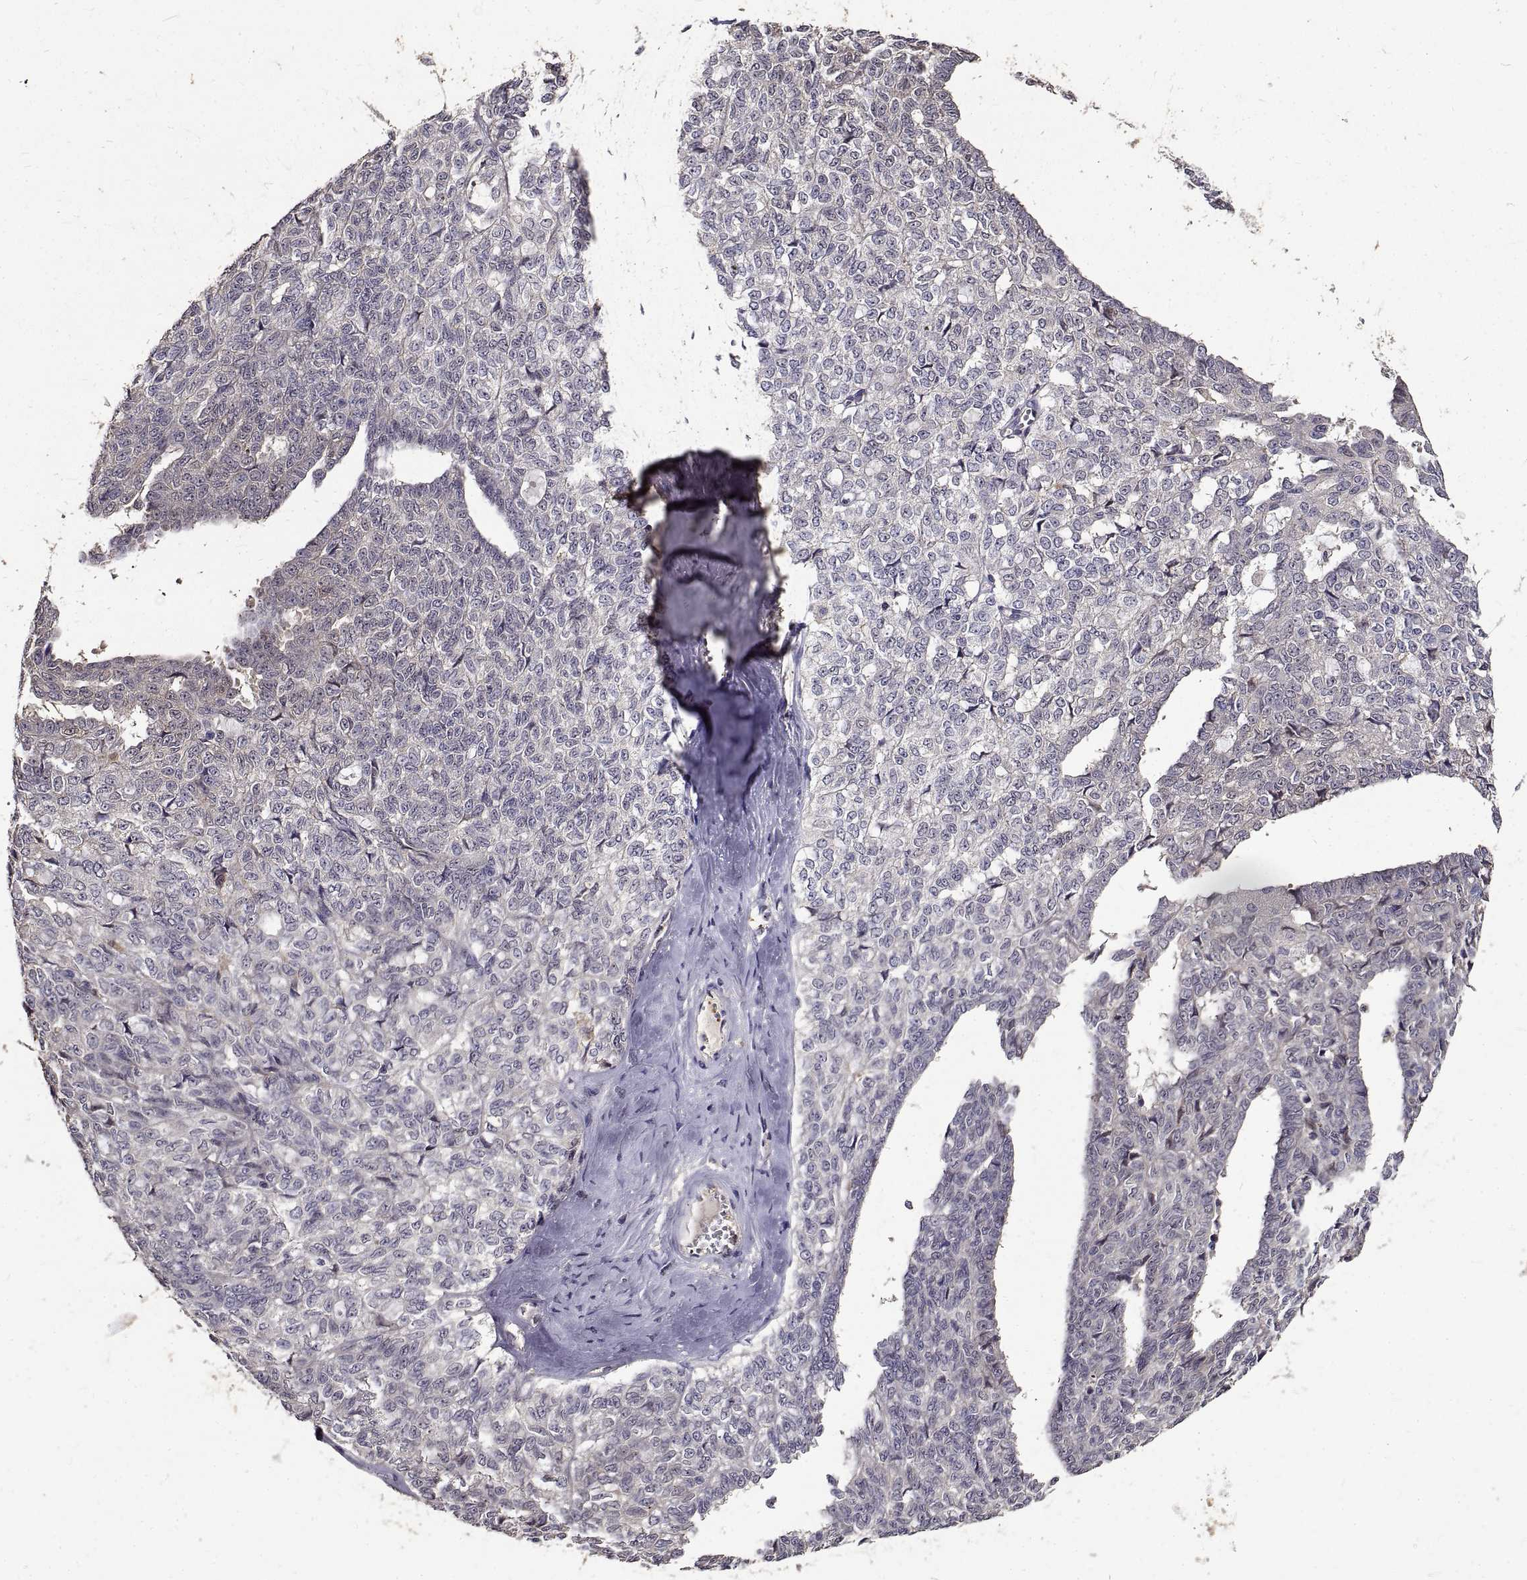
{"staining": {"intensity": "negative", "quantity": "none", "location": "none"}, "tissue": "ovarian cancer", "cell_type": "Tumor cells", "image_type": "cancer", "snomed": [{"axis": "morphology", "description": "Cystadenocarcinoma, serous, NOS"}, {"axis": "topography", "description": "Ovary"}], "caption": "An immunohistochemistry (IHC) micrograph of ovarian serous cystadenocarcinoma is shown. There is no staining in tumor cells of ovarian serous cystadenocarcinoma. The staining was performed using DAB to visualize the protein expression in brown, while the nuclei were stained in blue with hematoxylin (Magnification: 20x).", "gene": "PEA15", "patient": {"sex": "female", "age": 71}}